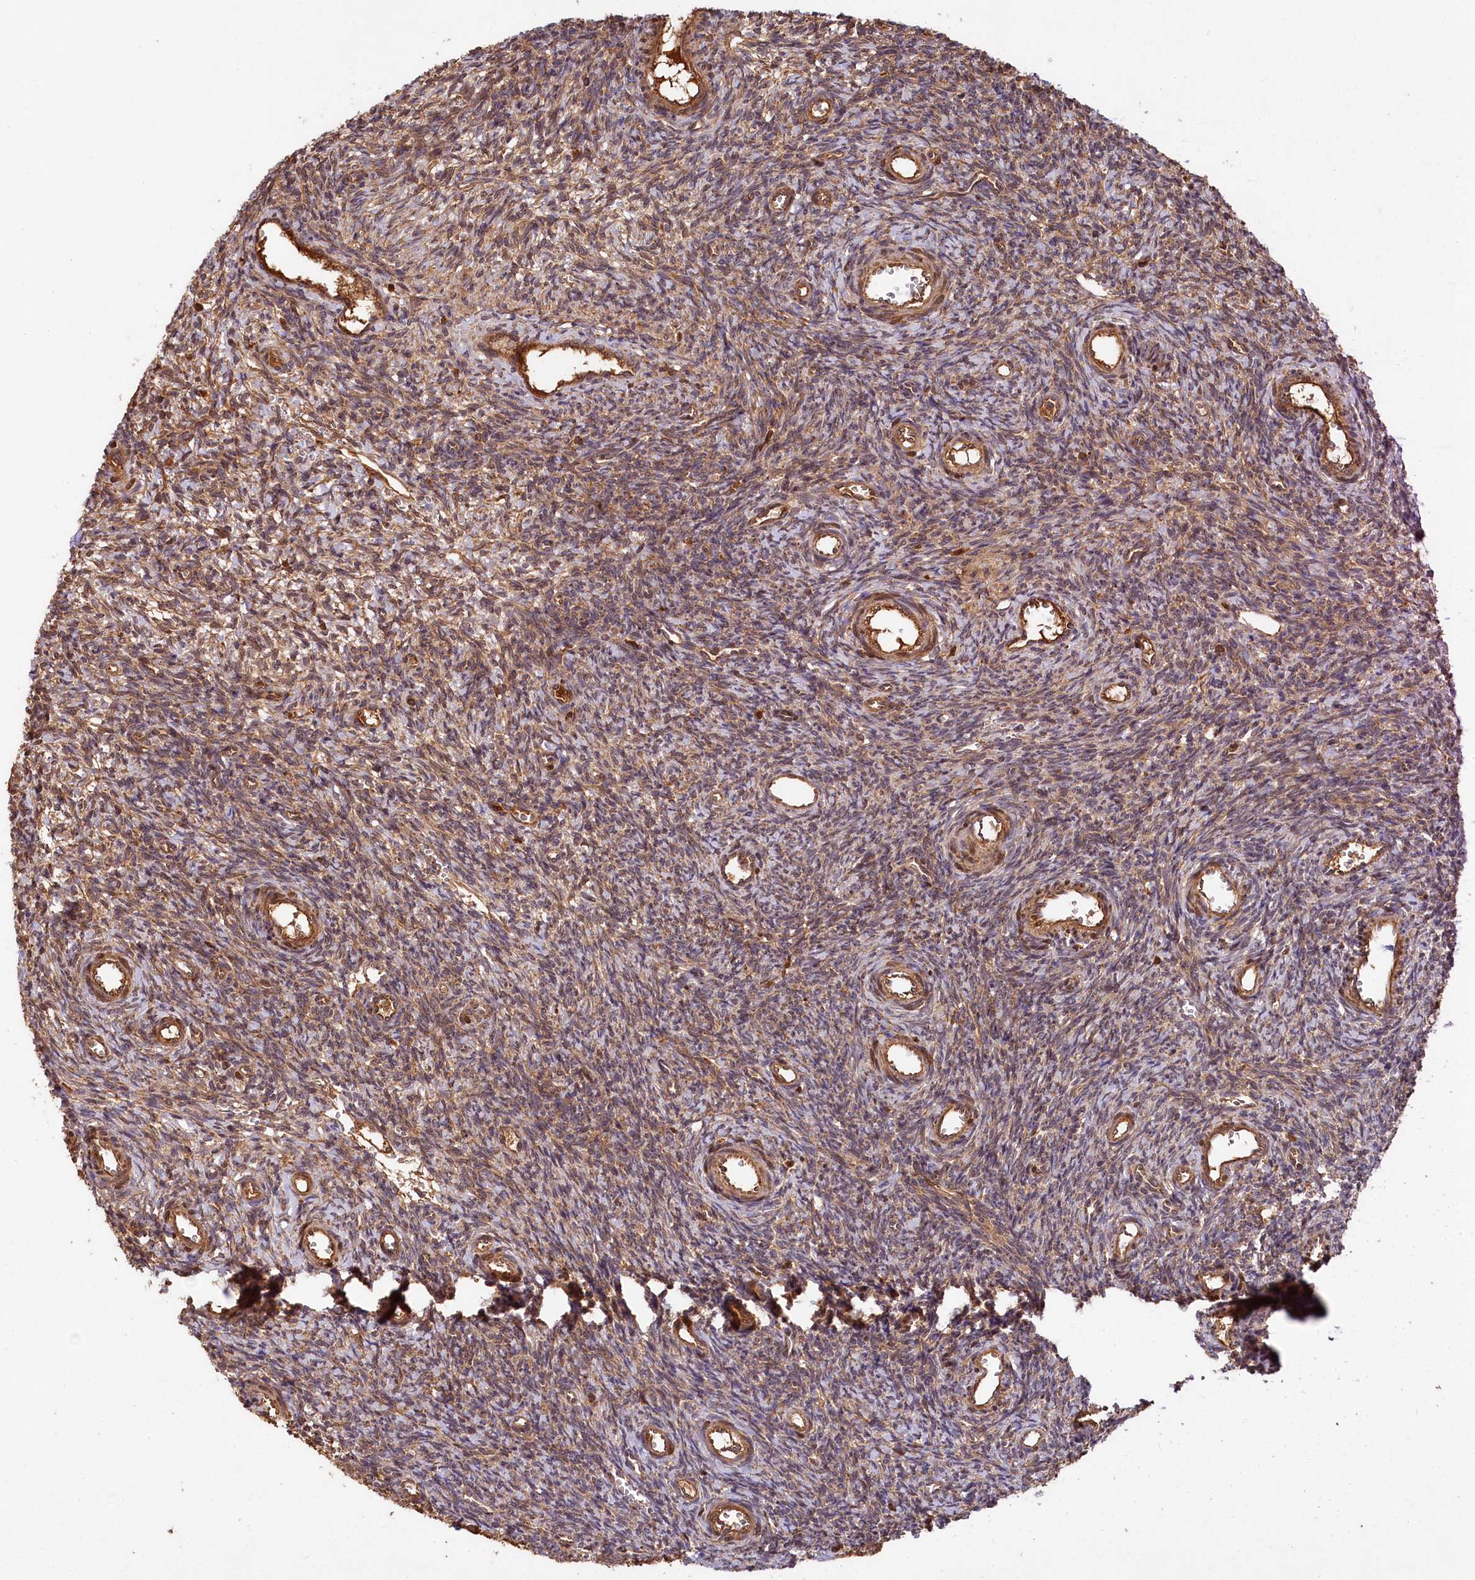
{"staining": {"intensity": "weak", "quantity": ">75%", "location": "cytoplasmic/membranous"}, "tissue": "ovary", "cell_type": "Ovarian stroma cells", "image_type": "normal", "snomed": [{"axis": "morphology", "description": "Normal tissue, NOS"}, {"axis": "topography", "description": "Ovary"}], "caption": "Ovary stained for a protein (brown) displays weak cytoplasmic/membranous positive expression in approximately >75% of ovarian stroma cells.", "gene": "MCF2L2", "patient": {"sex": "female", "age": 39}}